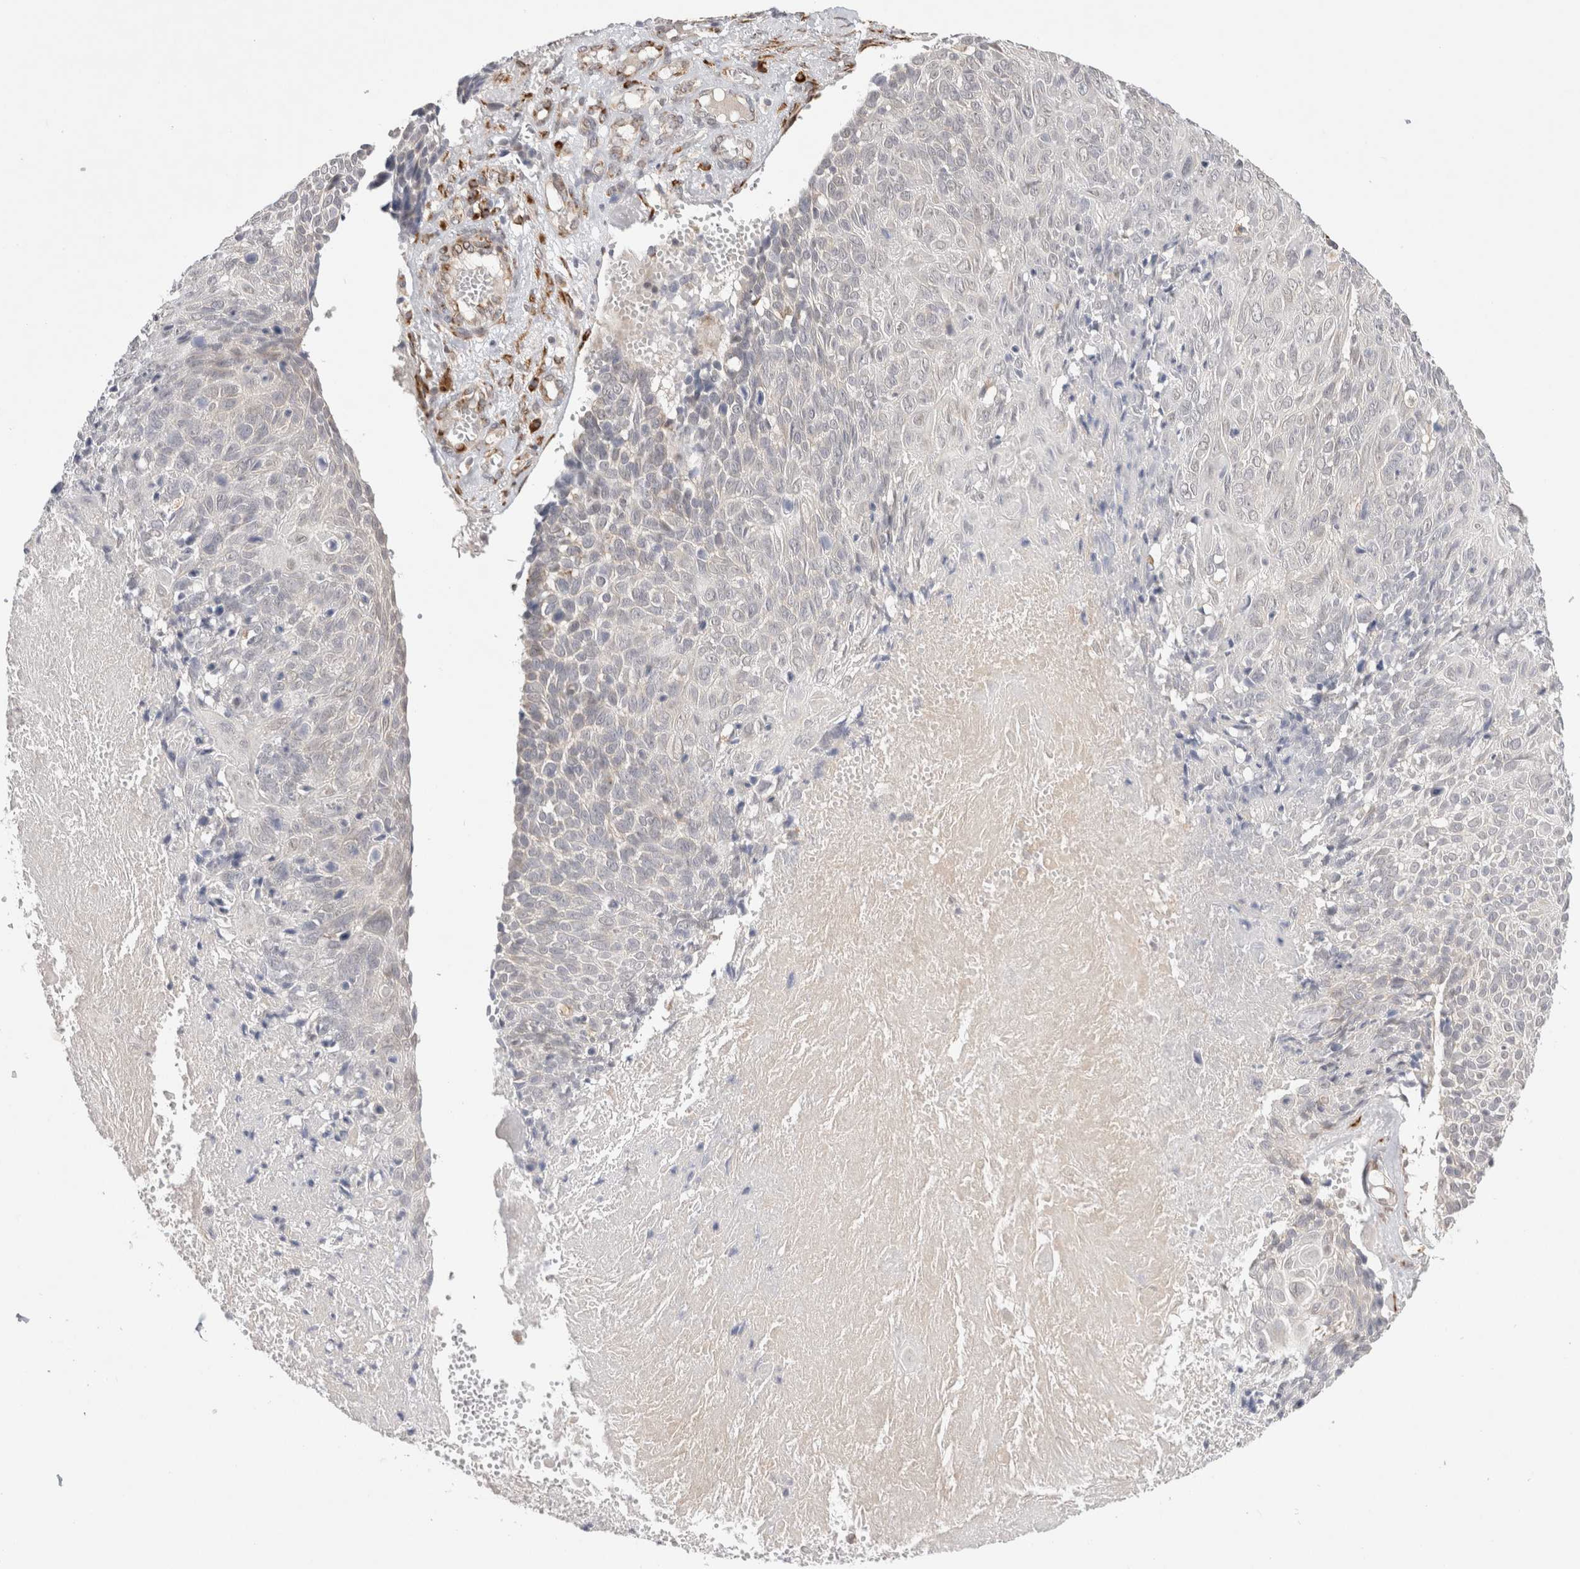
{"staining": {"intensity": "negative", "quantity": "none", "location": "none"}, "tissue": "cervical cancer", "cell_type": "Tumor cells", "image_type": "cancer", "snomed": [{"axis": "morphology", "description": "Squamous cell carcinoma, NOS"}, {"axis": "topography", "description": "Cervix"}], "caption": "This is an immunohistochemistry micrograph of cervical squamous cell carcinoma. There is no expression in tumor cells.", "gene": "HDLBP", "patient": {"sex": "female", "age": 74}}